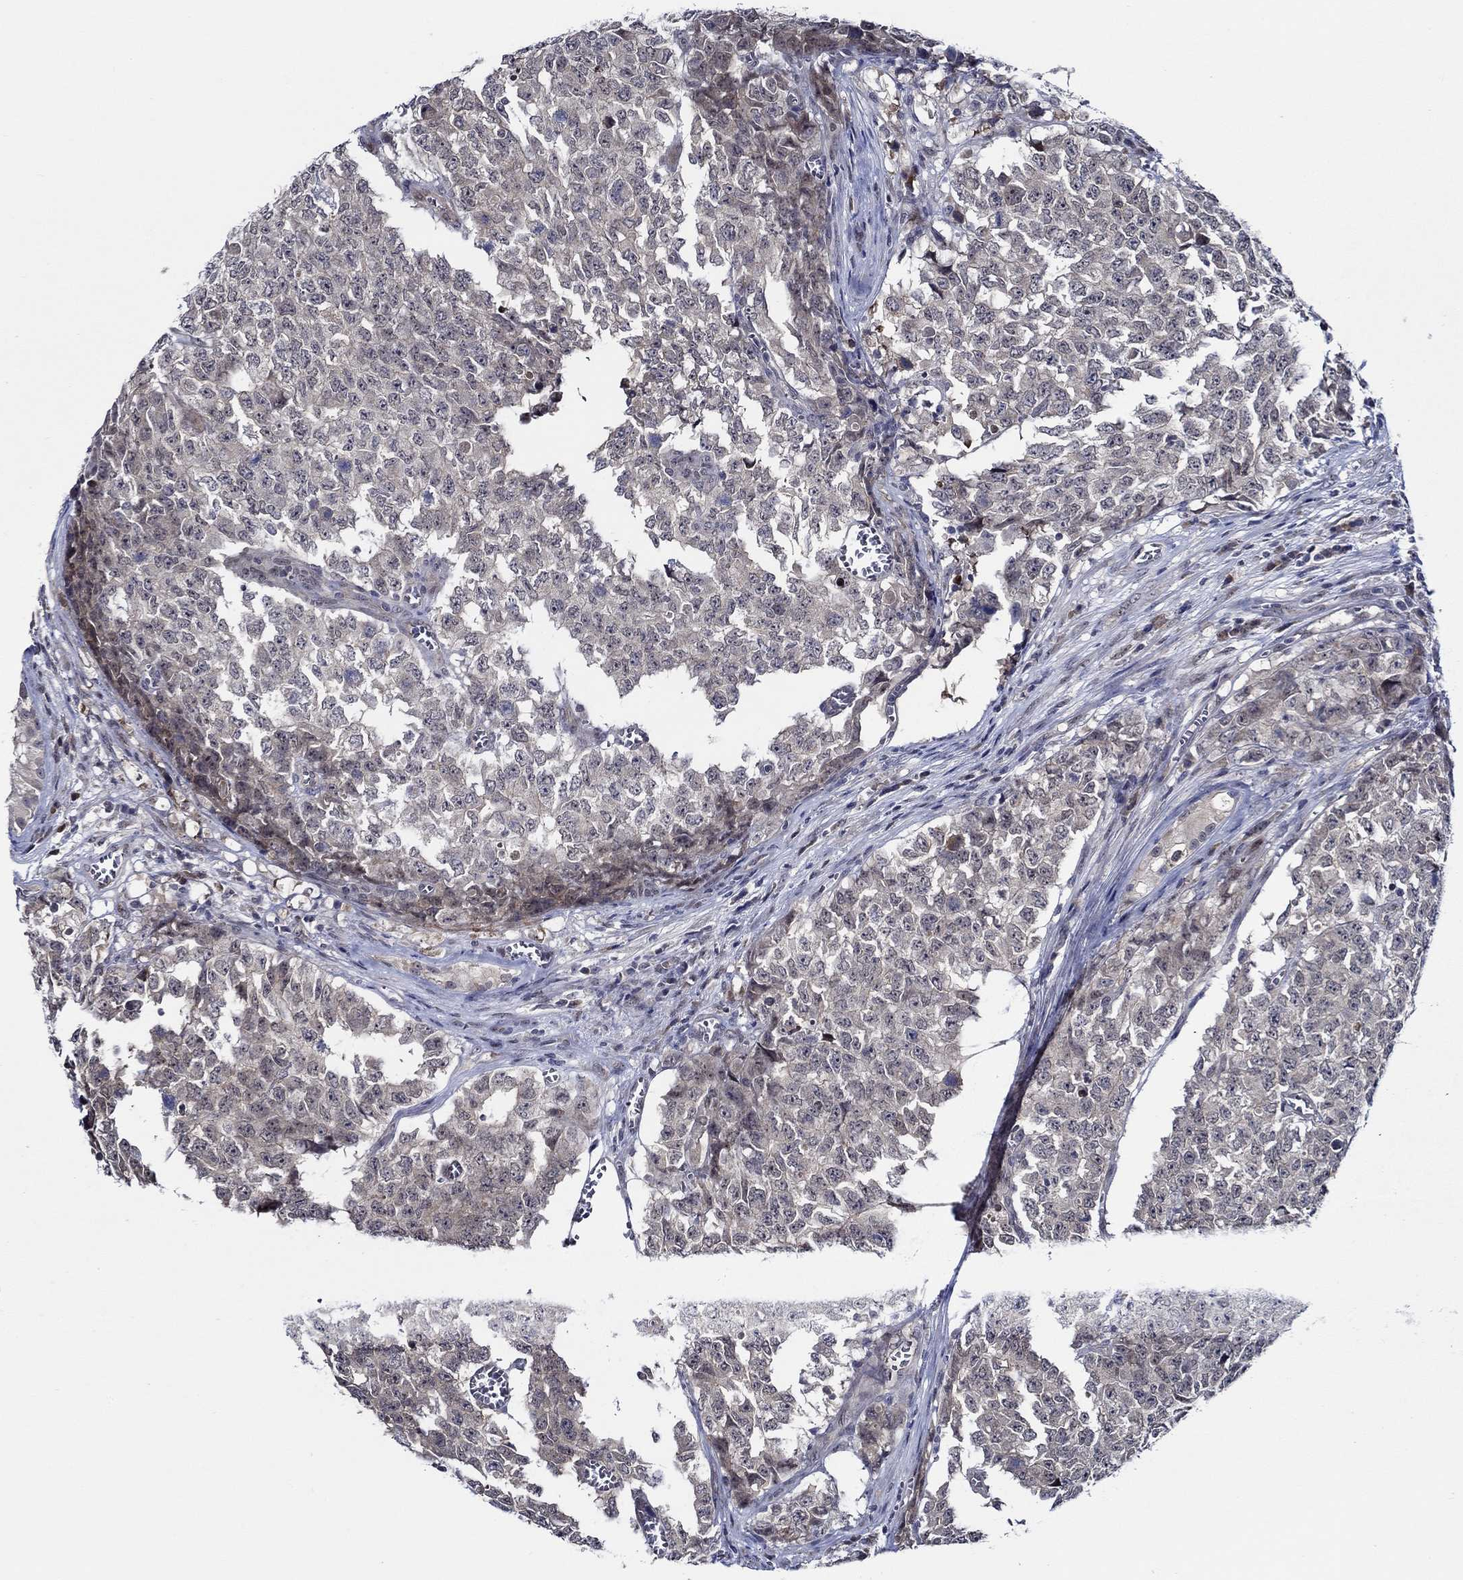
{"staining": {"intensity": "negative", "quantity": "none", "location": "none"}, "tissue": "testis cancer", "cell_type": "Tumor cells", "image_type": "cancer", "snomed": [{"axis": "morphology", "description": "Carcinoma, Embryonal, NOS"}, {"axis": "topography", "description": "Testis"}], "caption": "Histopathology image shows no significant protein staining in tumor cells of embryonal carcinoma (testis). (Brightfield microscopy of DAB (3,3'-diaminobenzidine) immunohistochemistry at high magnification).", "gene": "C8orf48", "patient": {"sex": "male", "age": 23}}